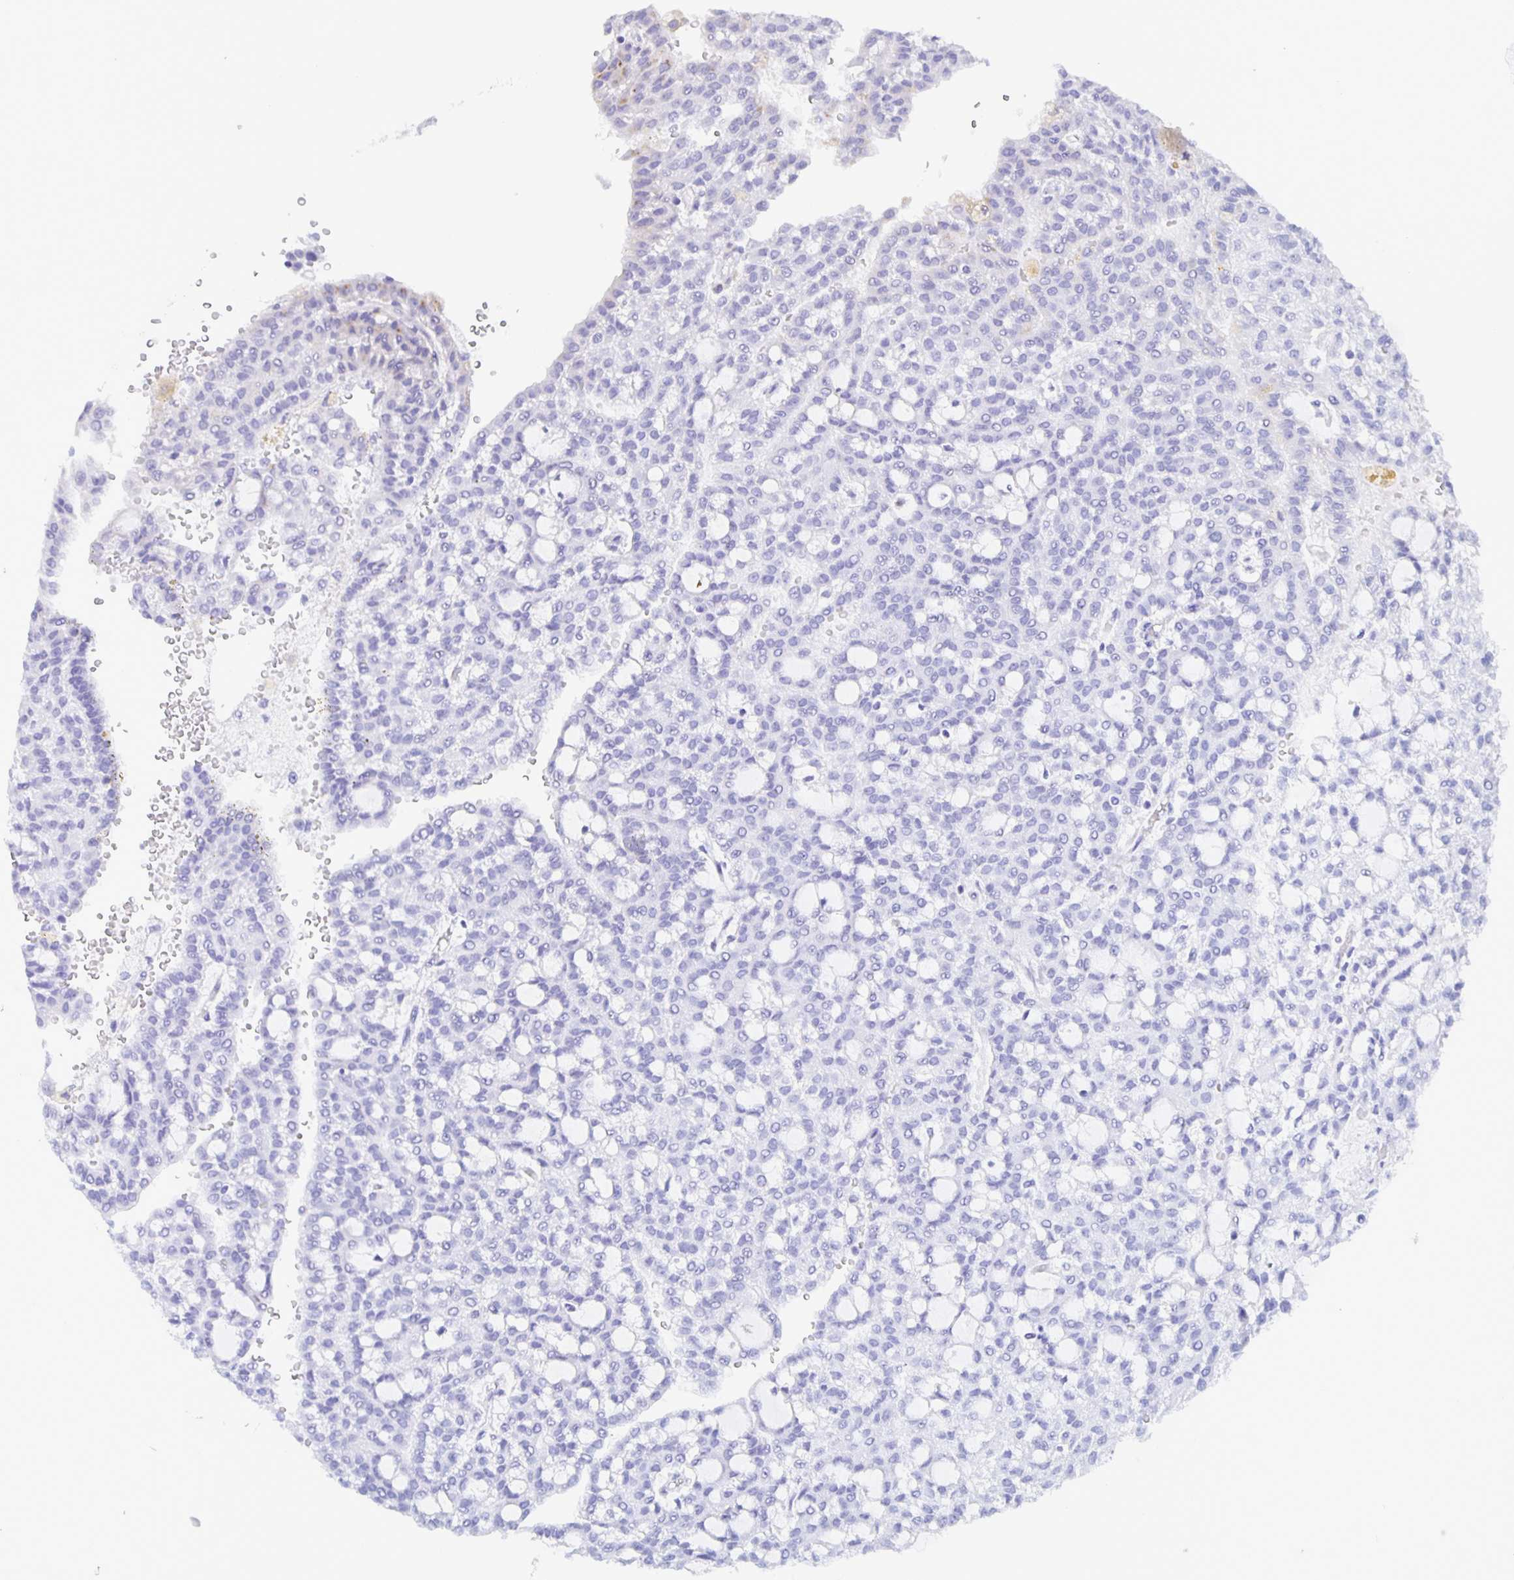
{"staining": {"intensity": "negative", "quantity": "none", "location": "none"}, "tissue": "renal cancer", "cell_type": "Tumor cells", "image_type": "cancer", "snomed": [{"axis": "morphology", "description": "Adenocarcinoma, NOS"}, {"axis": "topography", "description": "Kidney"}], "caption": "Micrograph shows no significant protein positivity in tumor cells of adenocarcinoma (renal).", "gene": "PHRF1", "patient": {"sex": "male", "age": 63}}